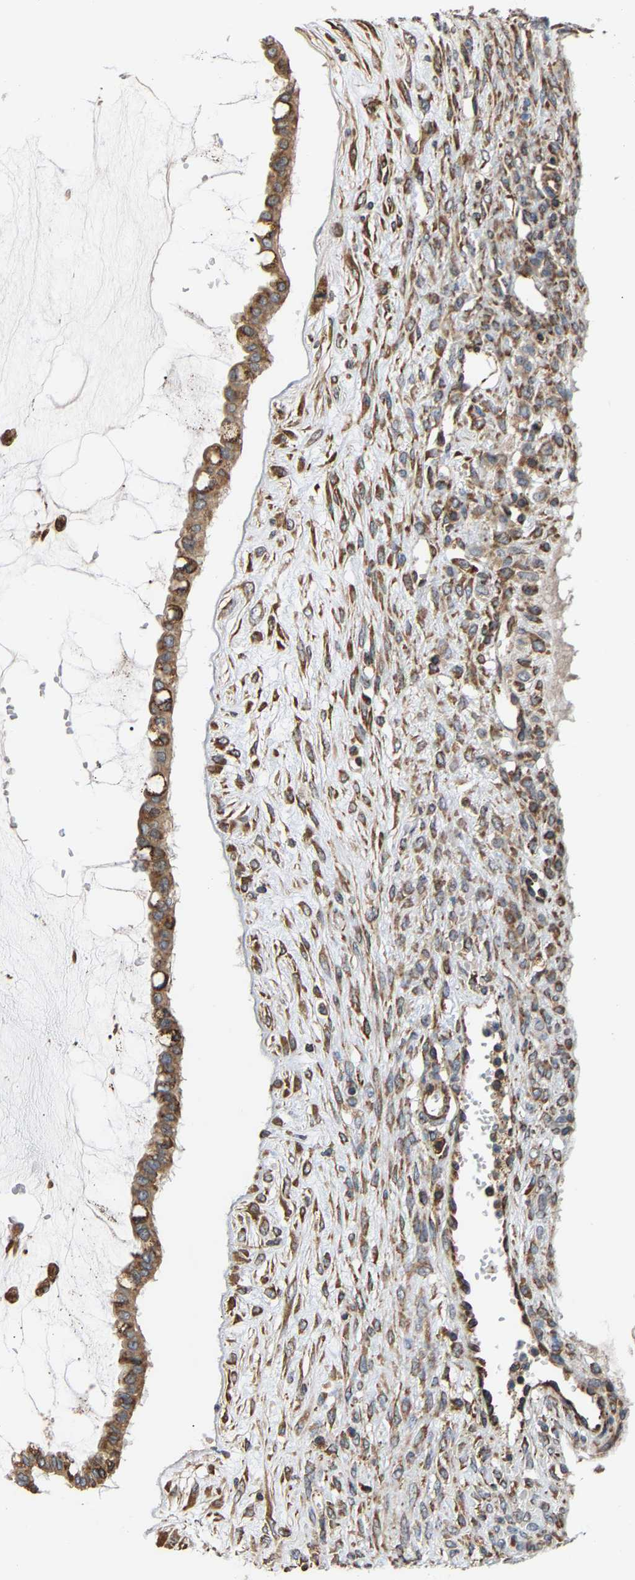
{"staining": {"intensity": "moderate", "quantity": ">75%", "location": "cytoplasmic/membranous"}, "tissue": "ovarian cancer", "cell_type": "Tumor cells", "image_type": "cancer", "snomed": [{"axis": "morphology", "description": "Cystadenocarcinoma, mucinous, NOS"}, {"axis": "topography", "description": "Ovary"}], "caption": "Ovarian mucinous cystadenocarcinoma stained with IHC reveals moderate cytoplasmic/membranous positivity in approximately >75% of tumor cells.", "gene": "ARAP1", "patient": {"sex": "female", "age": 73}}